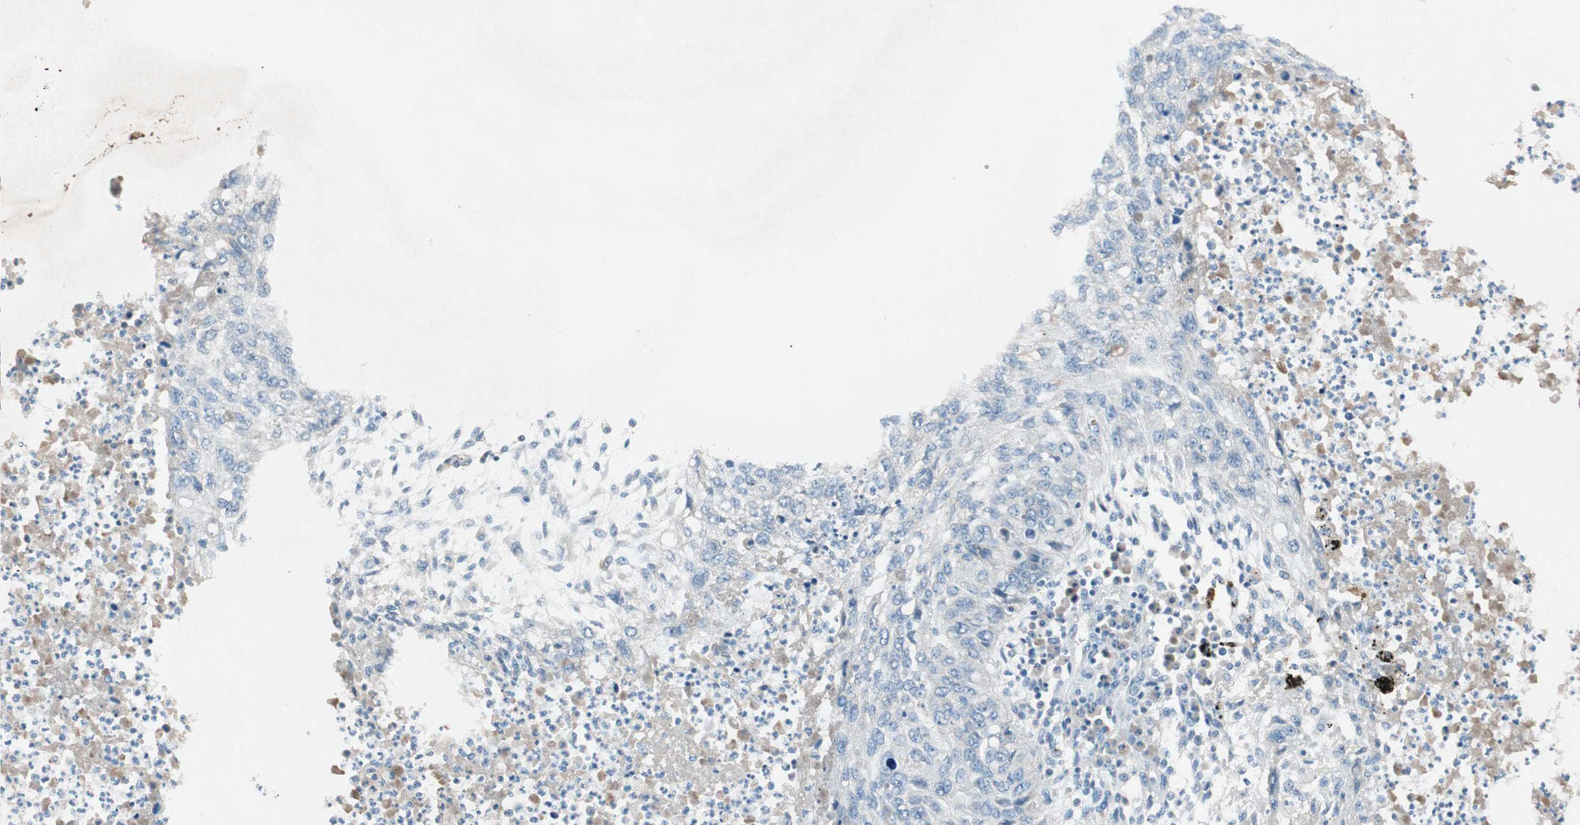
{"staining": {"intensity": "negative", "quantity": "none", "location": "none"}, "tissue": "lung cancer", "cell_type": "Tumor cells", "image_type": "cancer", "snomed": [{"axis": "morphology", "description": "Squamous cell carcinoma, NOS"}, {"axis": "topography", "description": "Lung"}], "caption": "Immunohistochemistry (IHC) of human lung cancer displays no expression in tumor cells. The staining was performed using DAB (3,3'-diaminobenzidine) to visualize the protein expression in brown, while the nuclei were stained in blue with hematoxylin (Magnification: 20x).", "gene": "NKAIN1", "patient": {"sex": "female", "age": 63}}